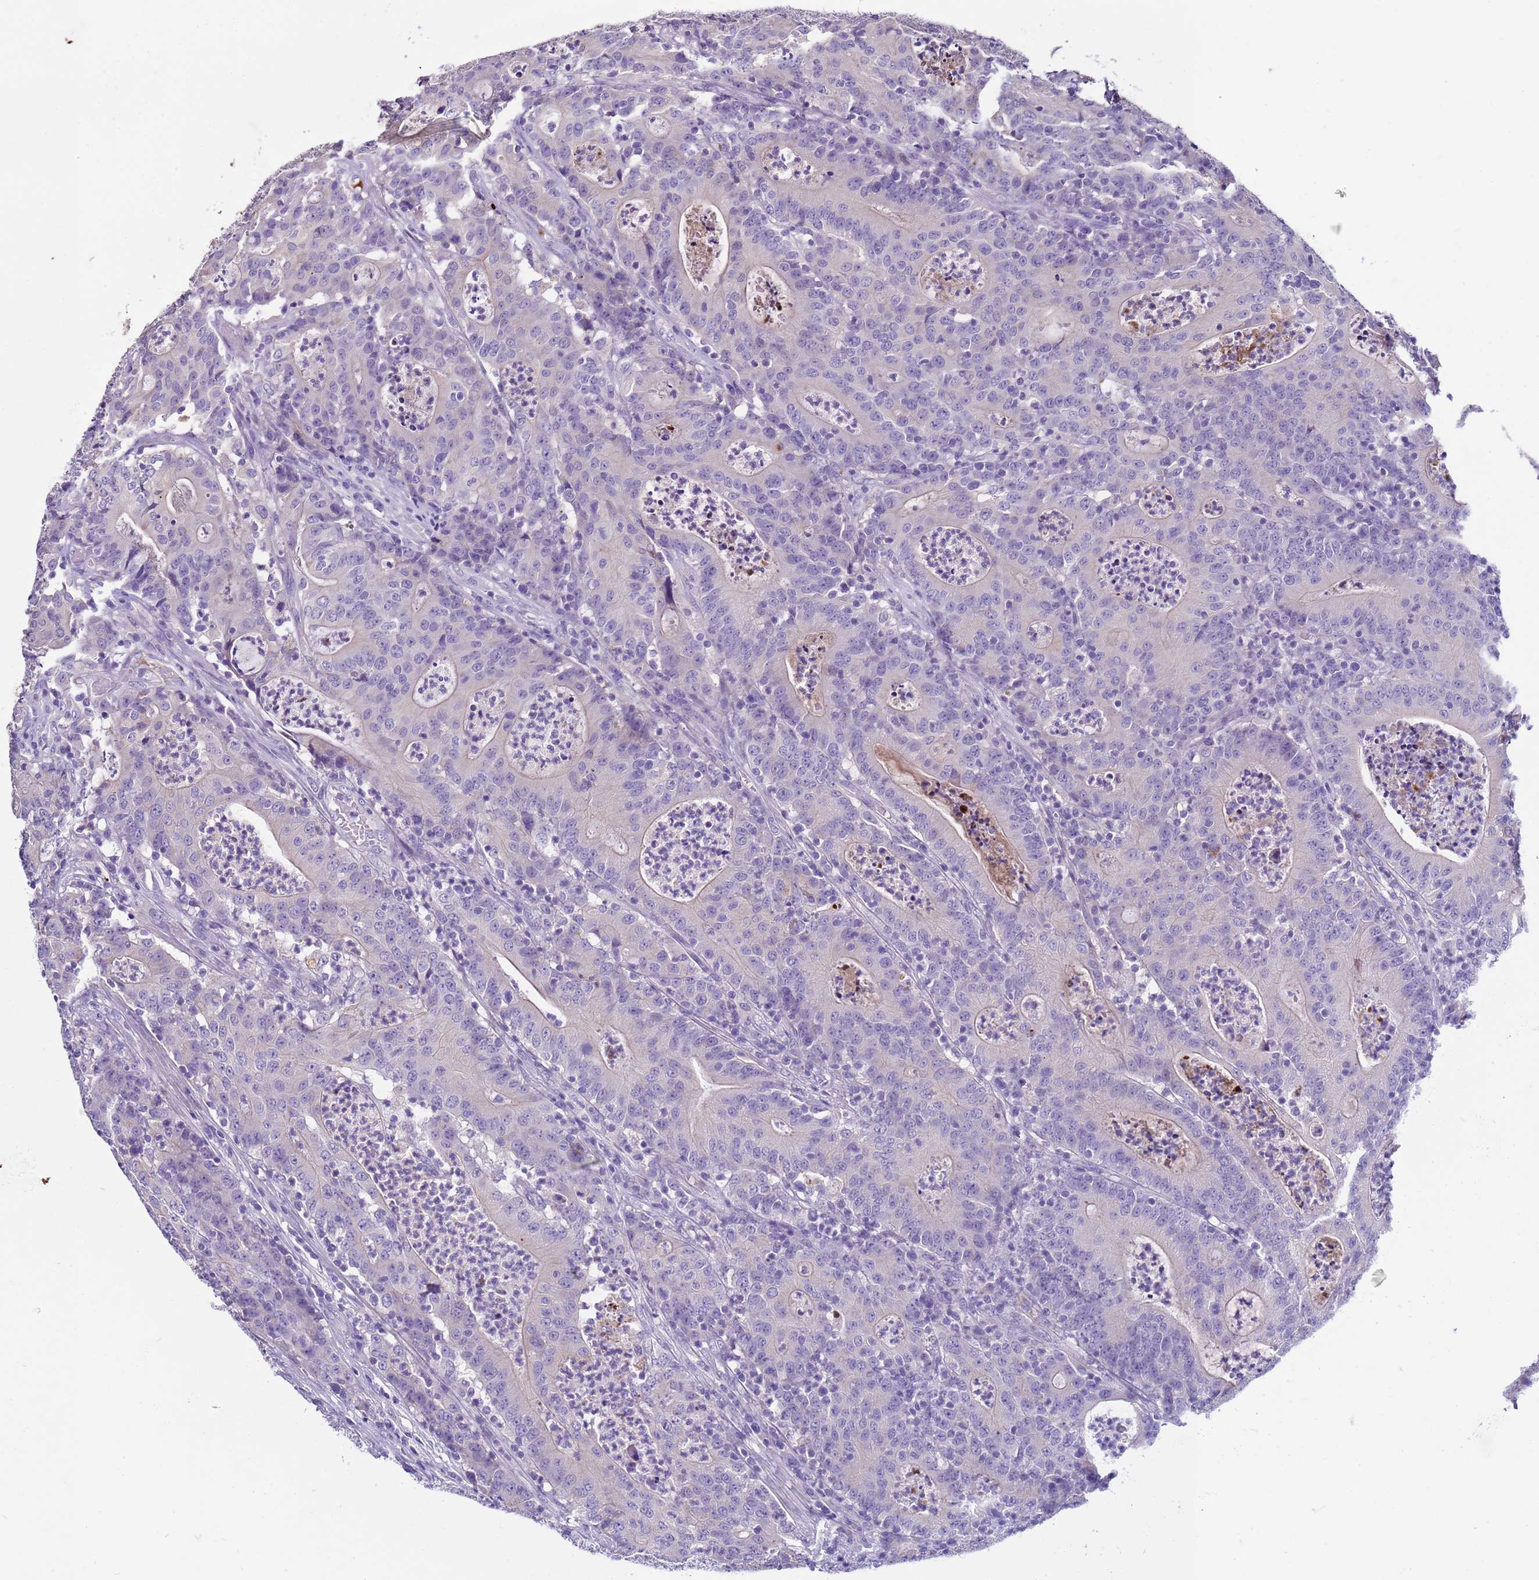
{"staining": {"intensity": "negative", "quantity": "none", "location": "none"}, "tissue": "colorectal cancer", "cell_type": "Tumor cells", "image_type": "cancer", "snomed": [{"axis": "morphology", "description": "Adenocarcinoma, NOS"}, {"axis": "topography", "description": "Colon"}], "caption": "High magnification brightfield microscopy of adenocarcinoma (colorectal) stained with DAB (3,3'-diaminobenzidine) (brown) and counterstained with hematoxylin (blue): tumor cells show no significant expression.", "gene": "TRIM51", "patient": {"sex": "male", "age": 83}}